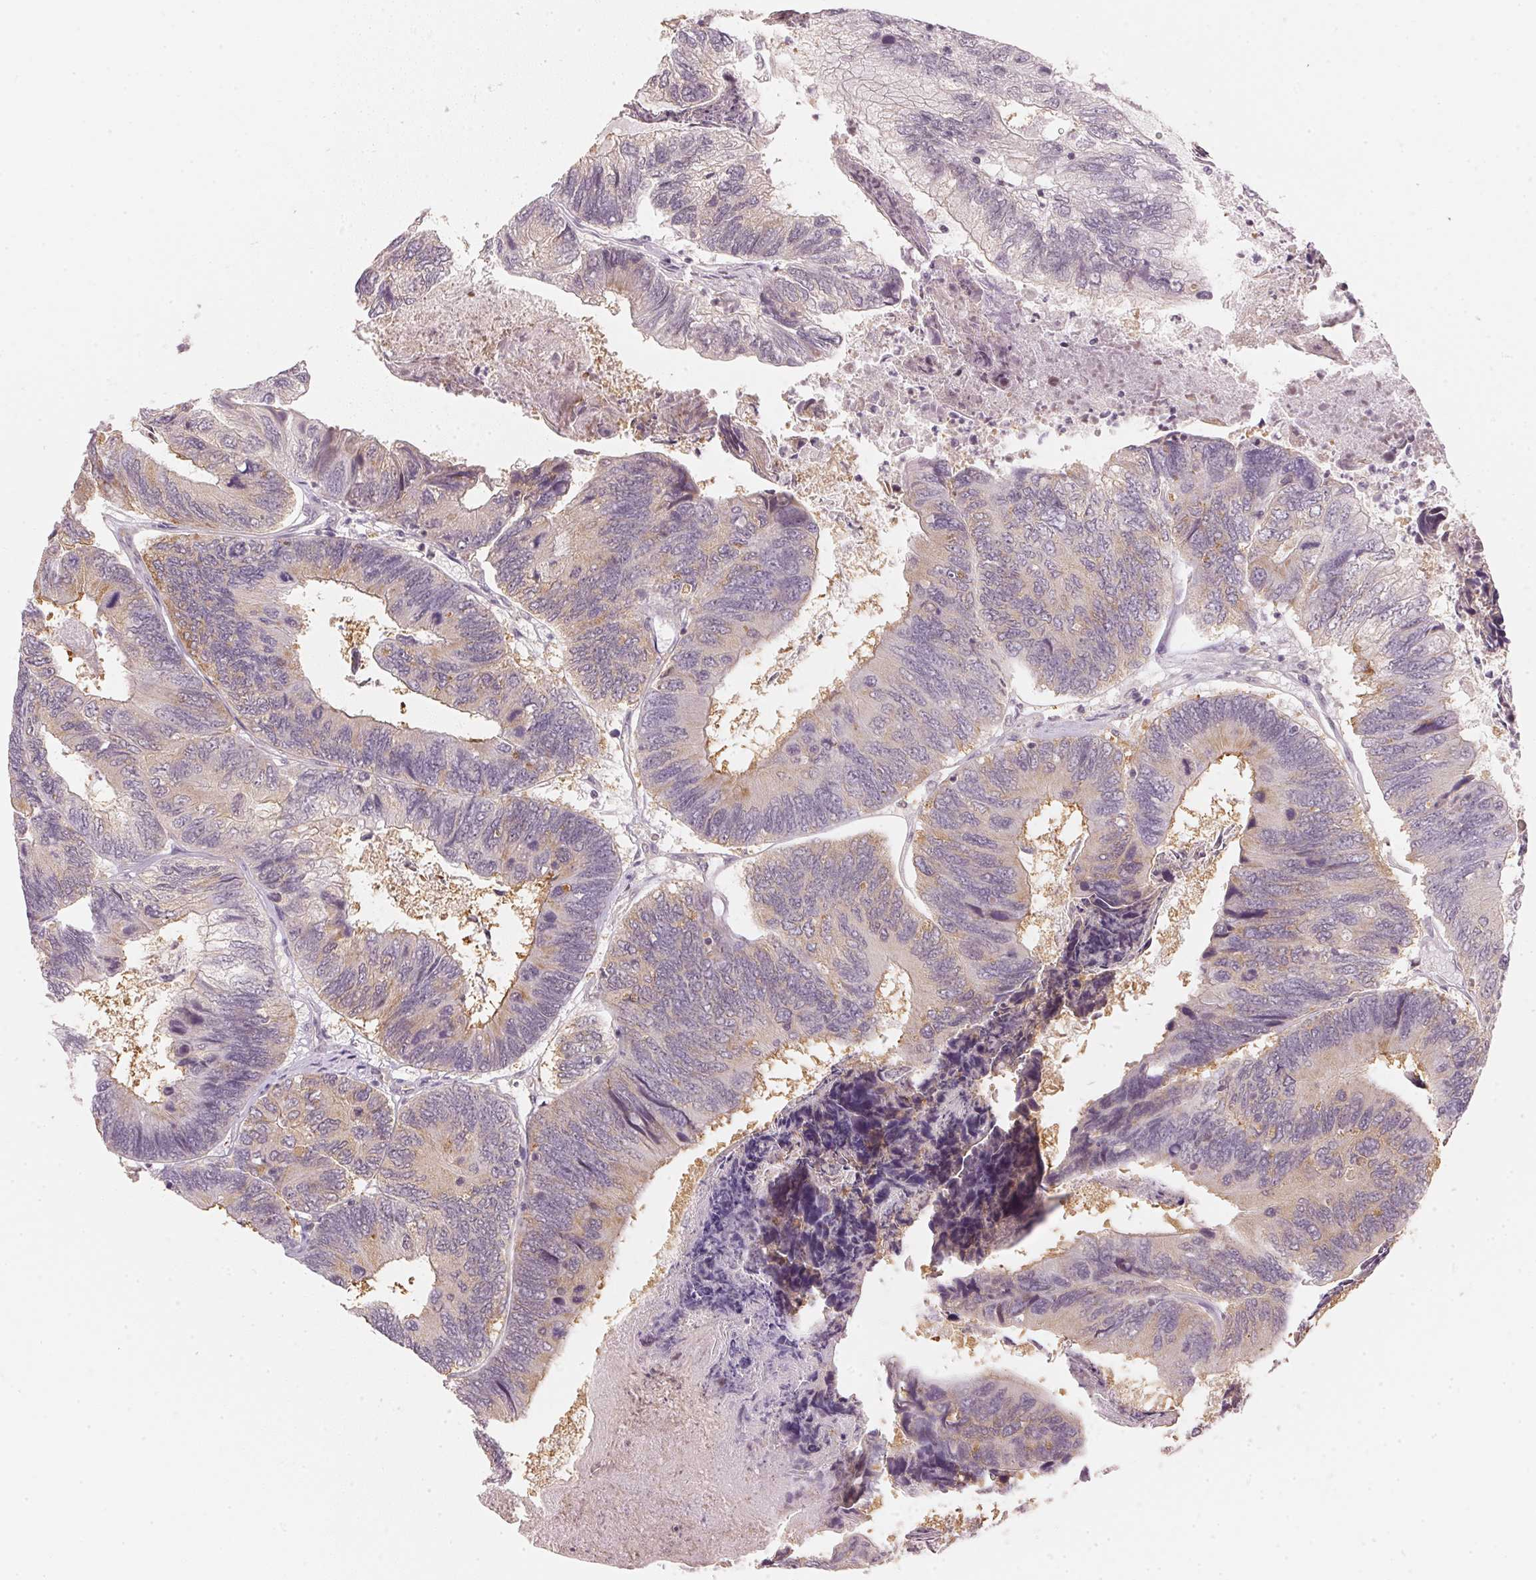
{"staining": {"intensity": "moderate", "quantity": "<25%", "location": "cytoplasmic/membranous"}, "tissue": "colorectal cancer", "cell_type": "Tumor cells", "image_type": "cancer", "snomed": [{"axis": "morphology", "description": "Adenocarcinoma, NOS"}, {"axis": "topography", "description": "Colon"}], "caption": "Immunohistochemical staining of colorectal adenocarcinoma exhibits low levels of moderate cytoplasmic/membranous protein expression in approximately <25% of tumor cells. Using DAB (brown) and hematoxylin (blue) stains, captured at high magnification using brightfield microscopy.", "gene": "KPRP", "patient": {"sex": "female", "age": 67}}